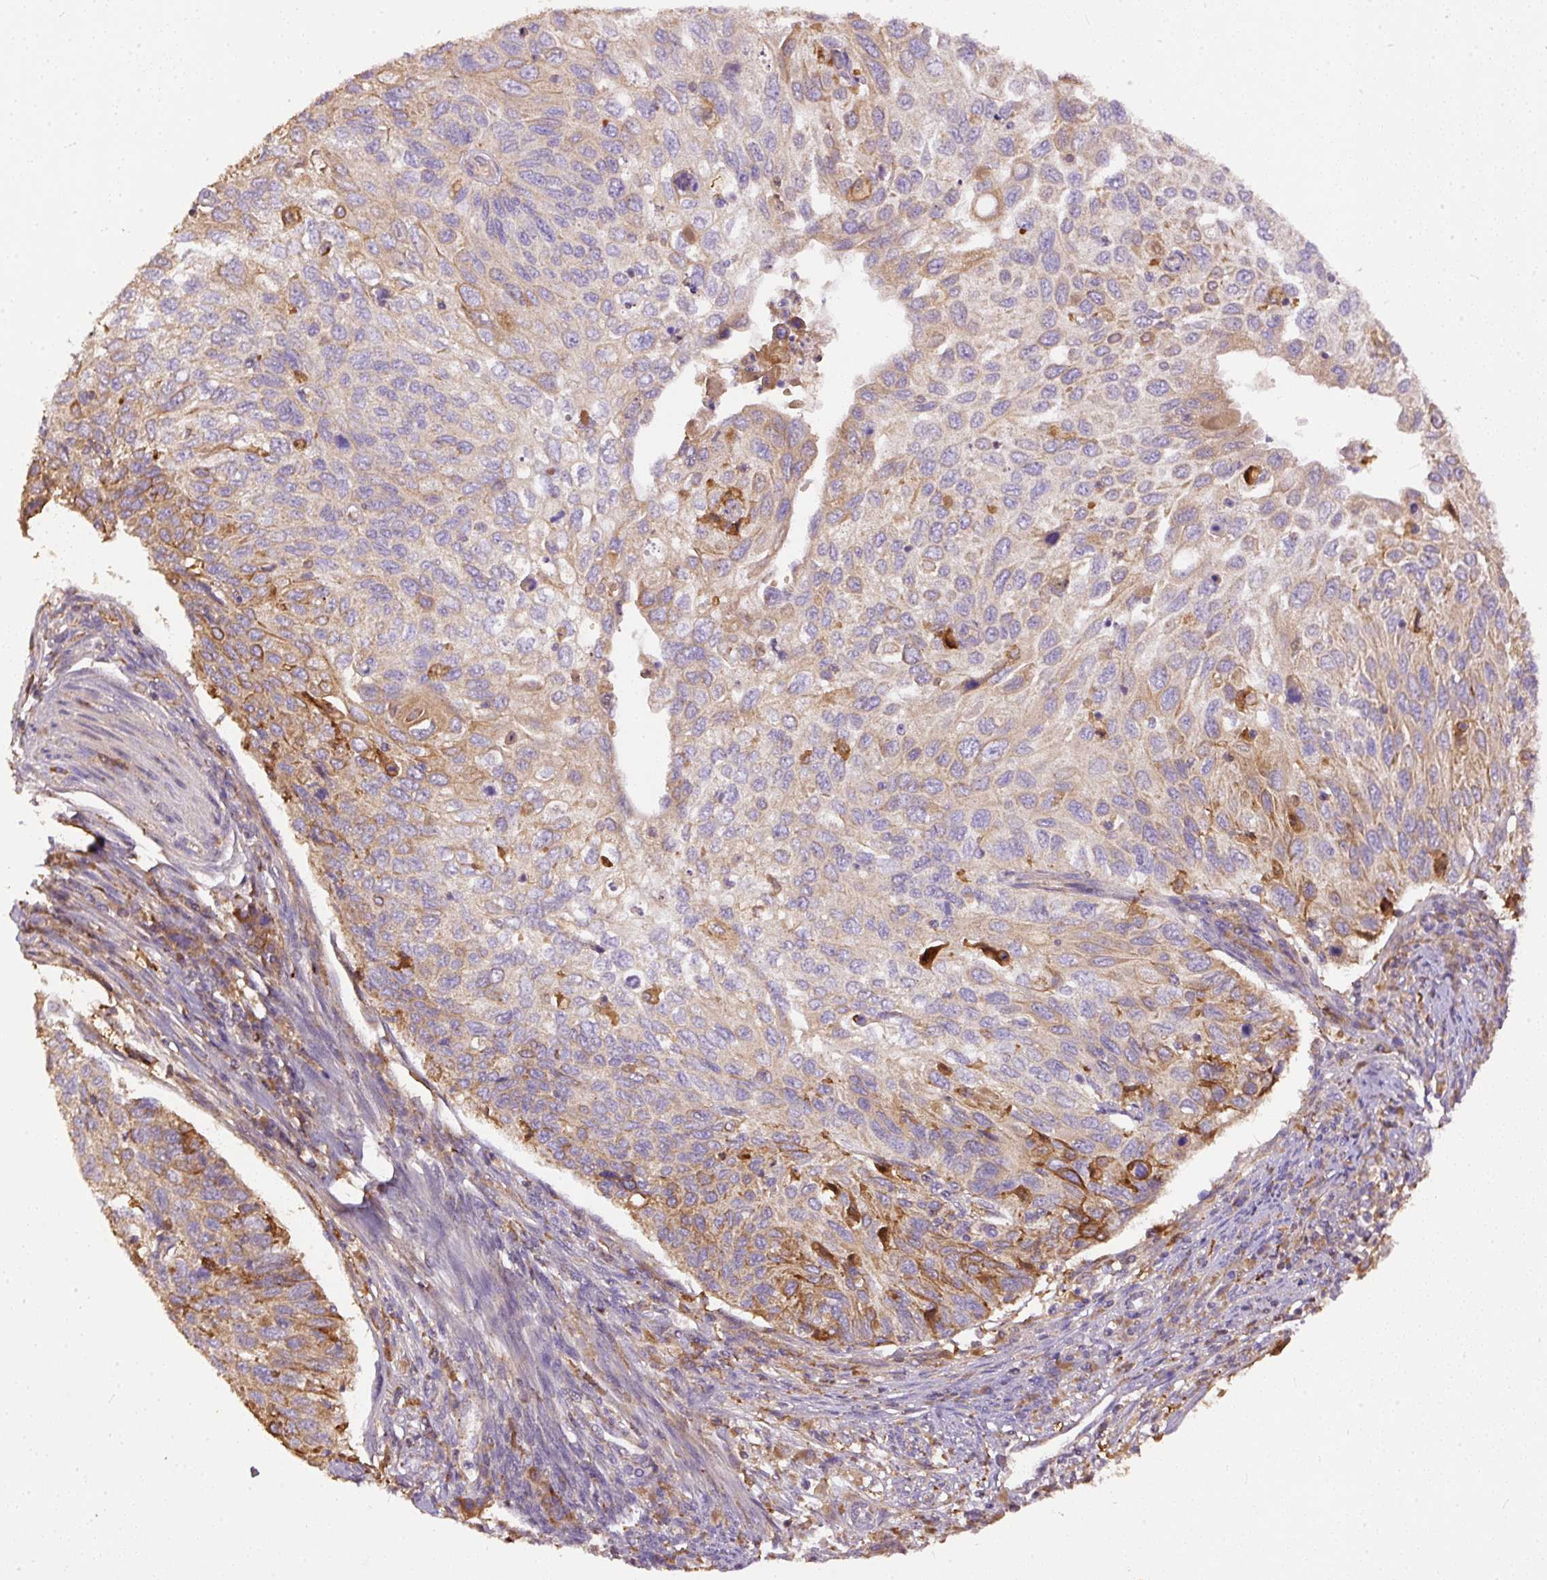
{"staining": {"intensity": "moderate", "quantity": "25%-75%", "location": "cytoplasmic/membranous"}, "tissue": "cervical cancer", "cell_type": "Tumor cells", "image_type": "cancer", "snomed": [{"axis": "morphology", "description": "Squamous cell carcinoma, NOS"}, {"axis": "topography", "description": "Cervix"}], "caption": "Cervical cancer (squamous cell carcinoma) stained with immunohistochemistry reveals moderate cytoplasmic/membranous positivity in approximately 25%-75% of tumor cells. Immunohistochemistry (ihc) stains the protein in brown and the nuclei are stained blue.", "gene": "DAPK1", "patient": {"sex": "female", "age": 70}}